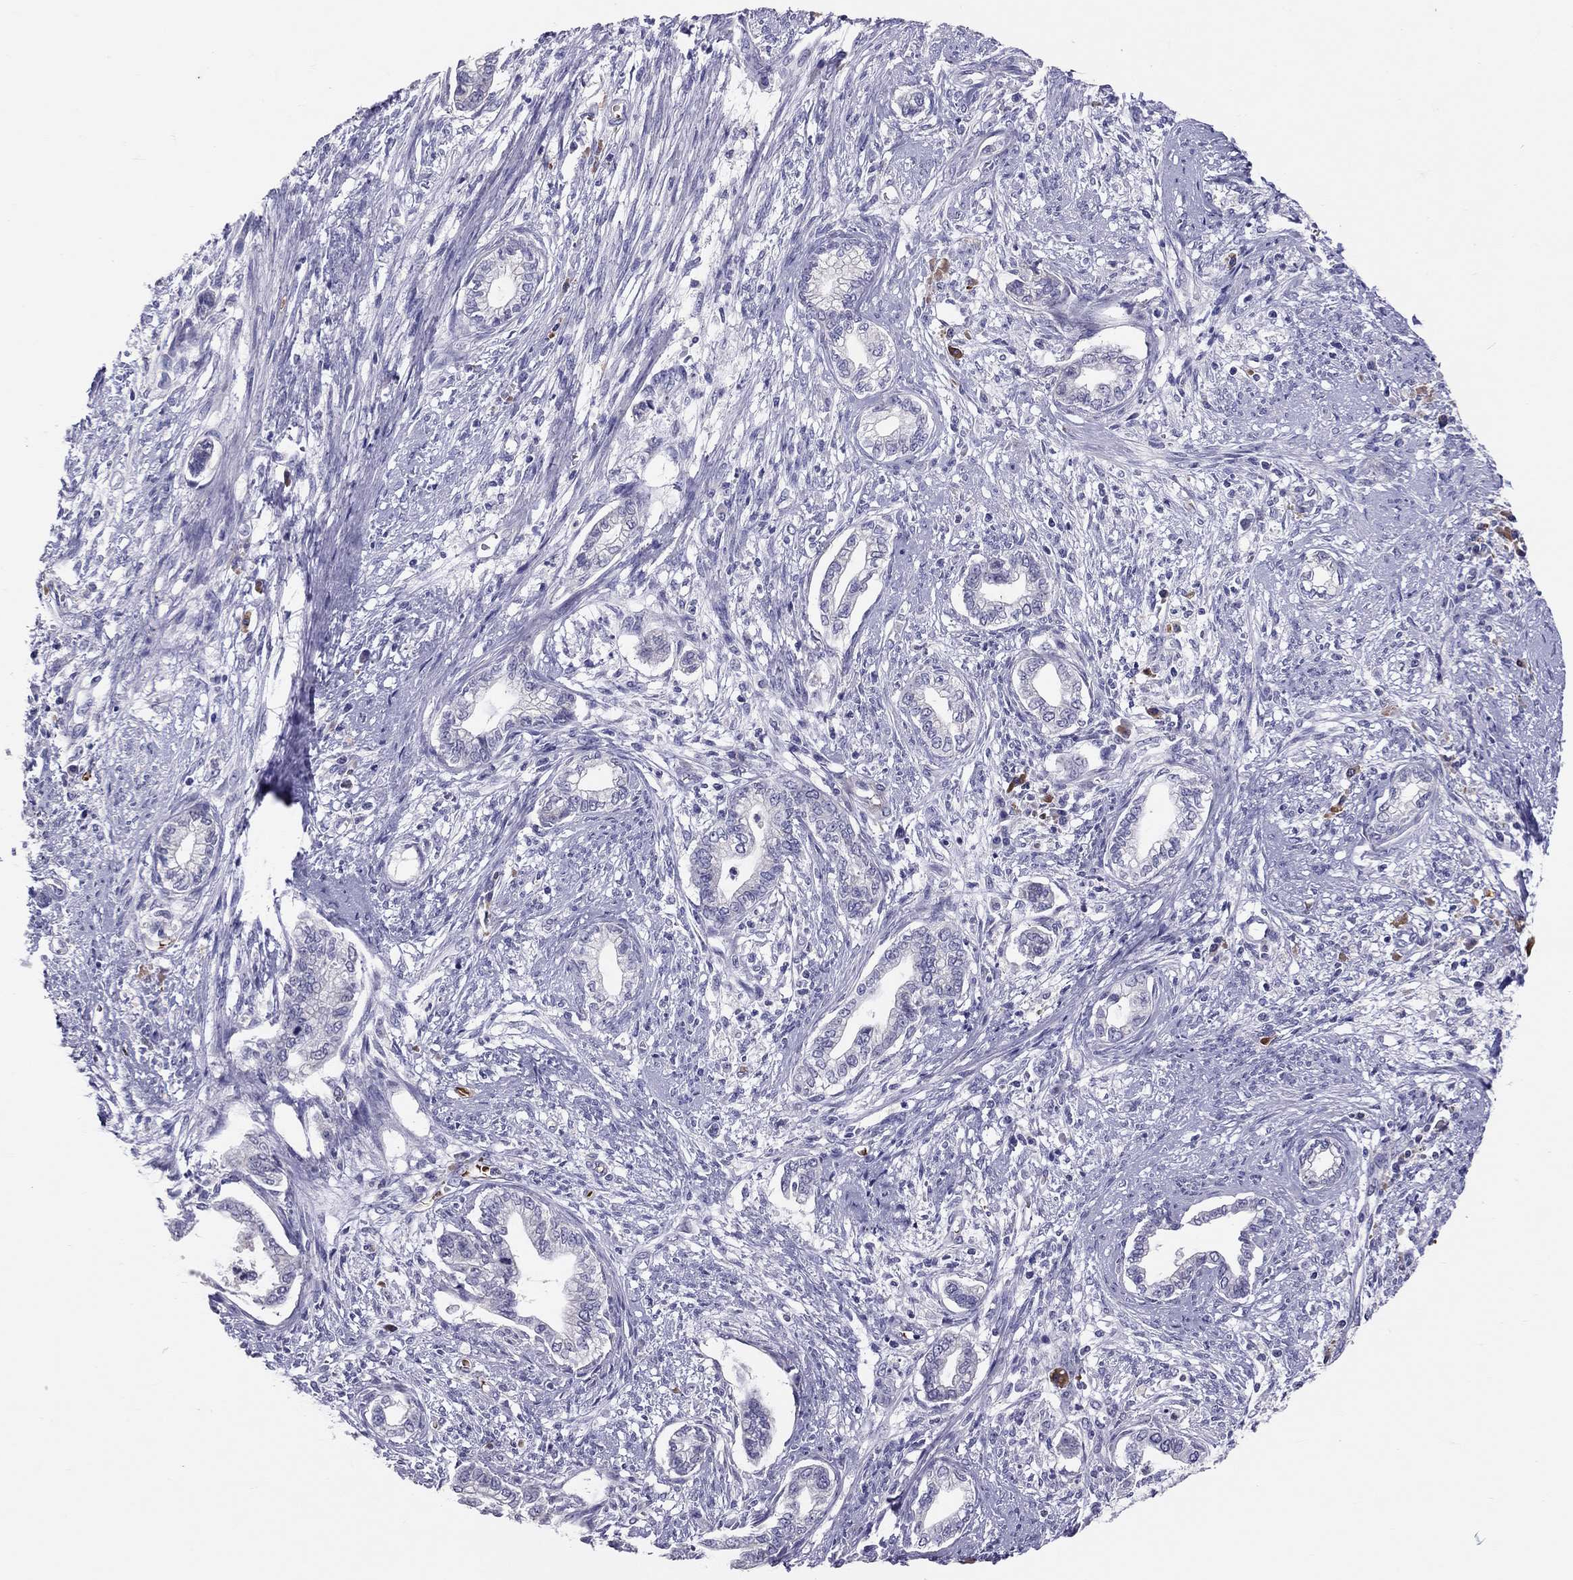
{"staining": {"intensity": "negative", "quantity": "none", "location": "none"}, "tissue": "cervical cancer", "cell_type": "Tumor cells", "image_type": "cancer", "snomed": [{"axis": "morphology", "description": "Adenocarcinoma, NOS"}, {"axis": "topography", "description": "Cervix"}], "caption": "This is a image of immunohistochemistry (IHC) staining of cervical cancer (adenocarcinoma), which shows no expression in tumor cells.", "gene": "FRMD1", "patient": {"sex": "female", "age": 62}}